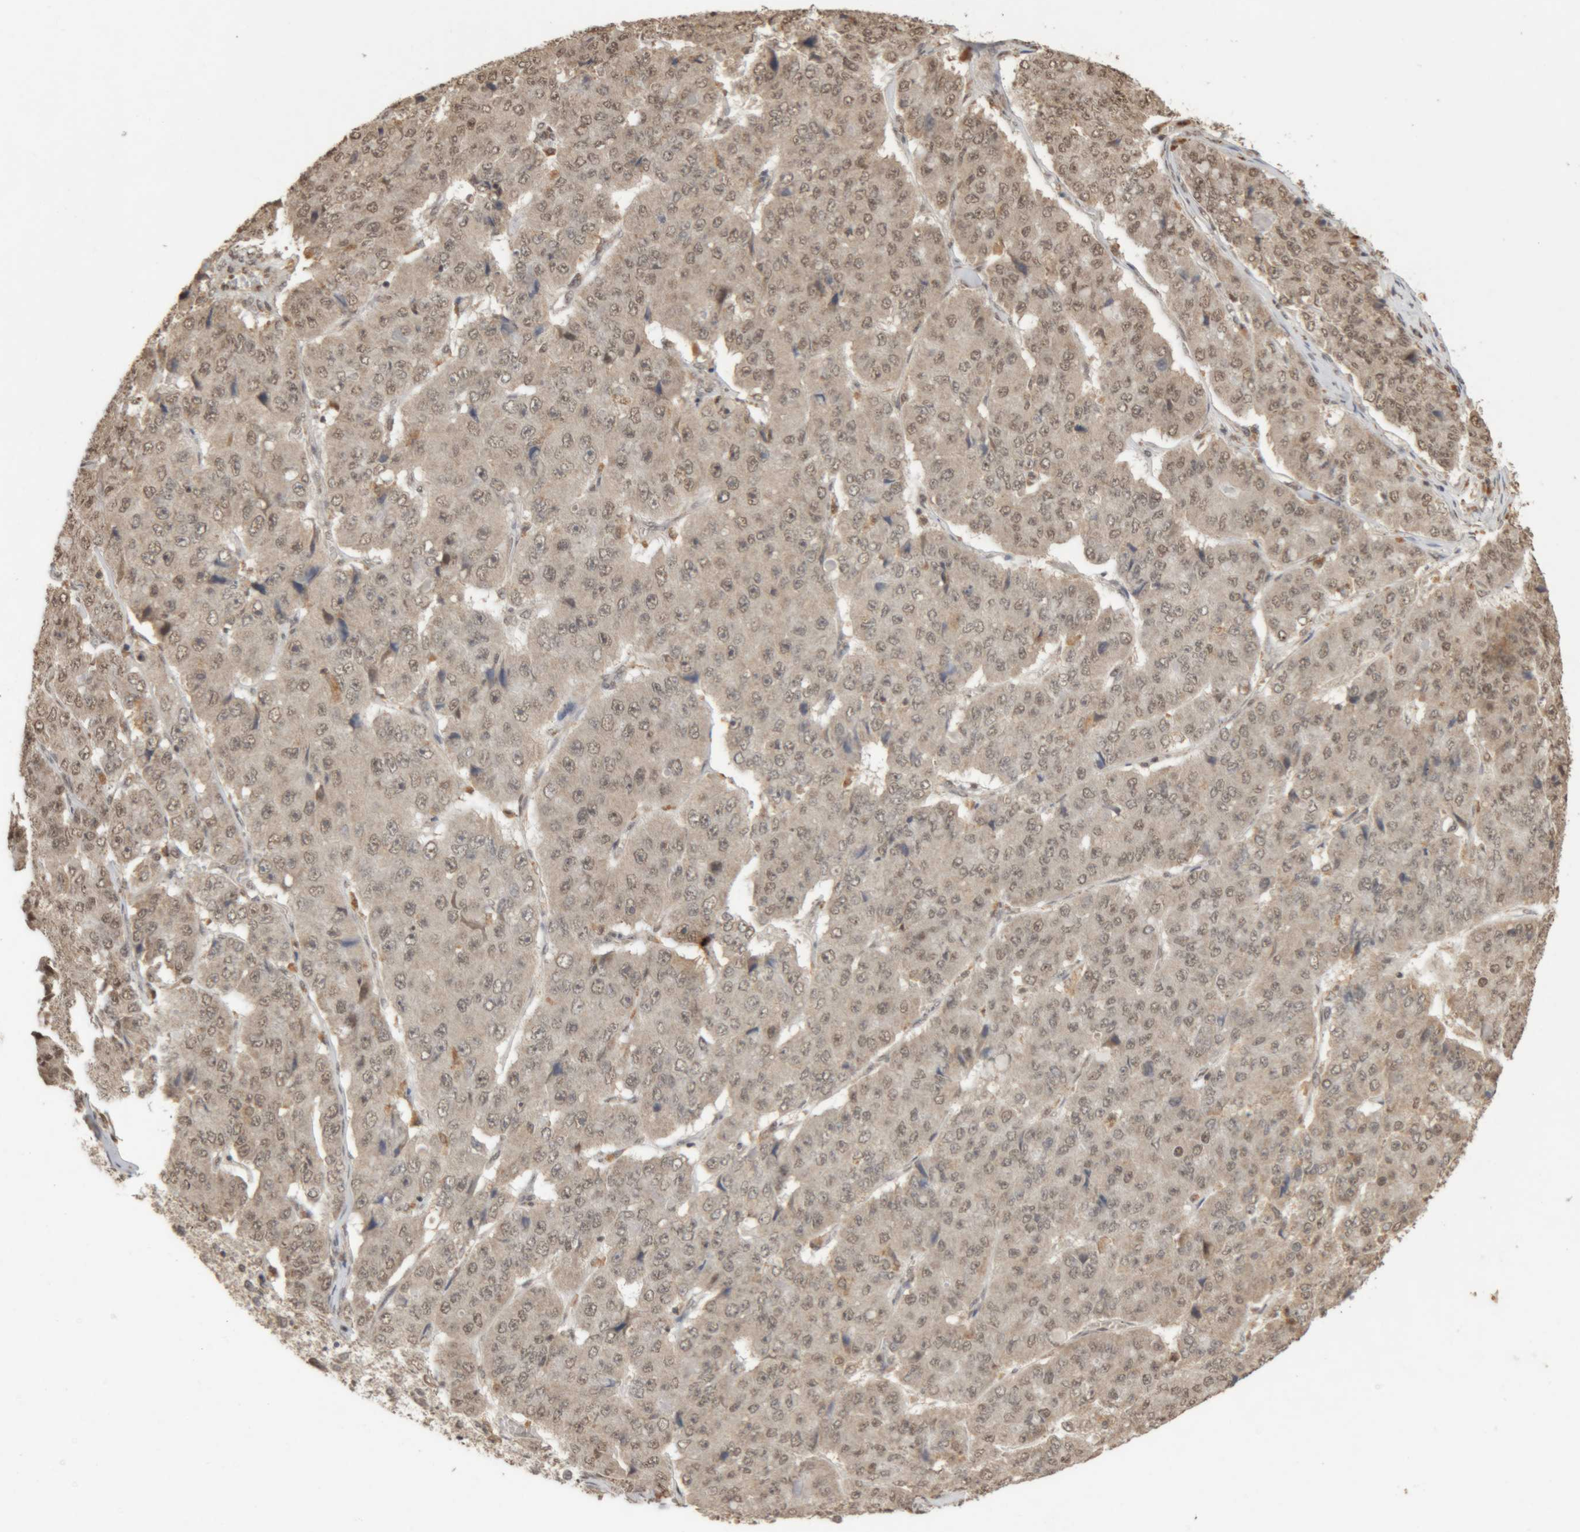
{"staining": {"intensity": "weak", "quantity": ">75%", "location": "nuclear"}, "tissue": "pancreatic cancer", "cell_type": "Tumor cells", "image_type": "cancer", "snomed": [{"axis": "morphology", "description": "Adenocarcinoma, NOS"}, {"axis": "topography", "description": "Pancreas"}], "caption": "Protein staining displays weak nuclear positivity in about >75% of tumor cells in pancreatic cancer. Nuclei are stained in blue.", "gene": "KEAP1", "patient": {"sex": "male", "age": 50}}